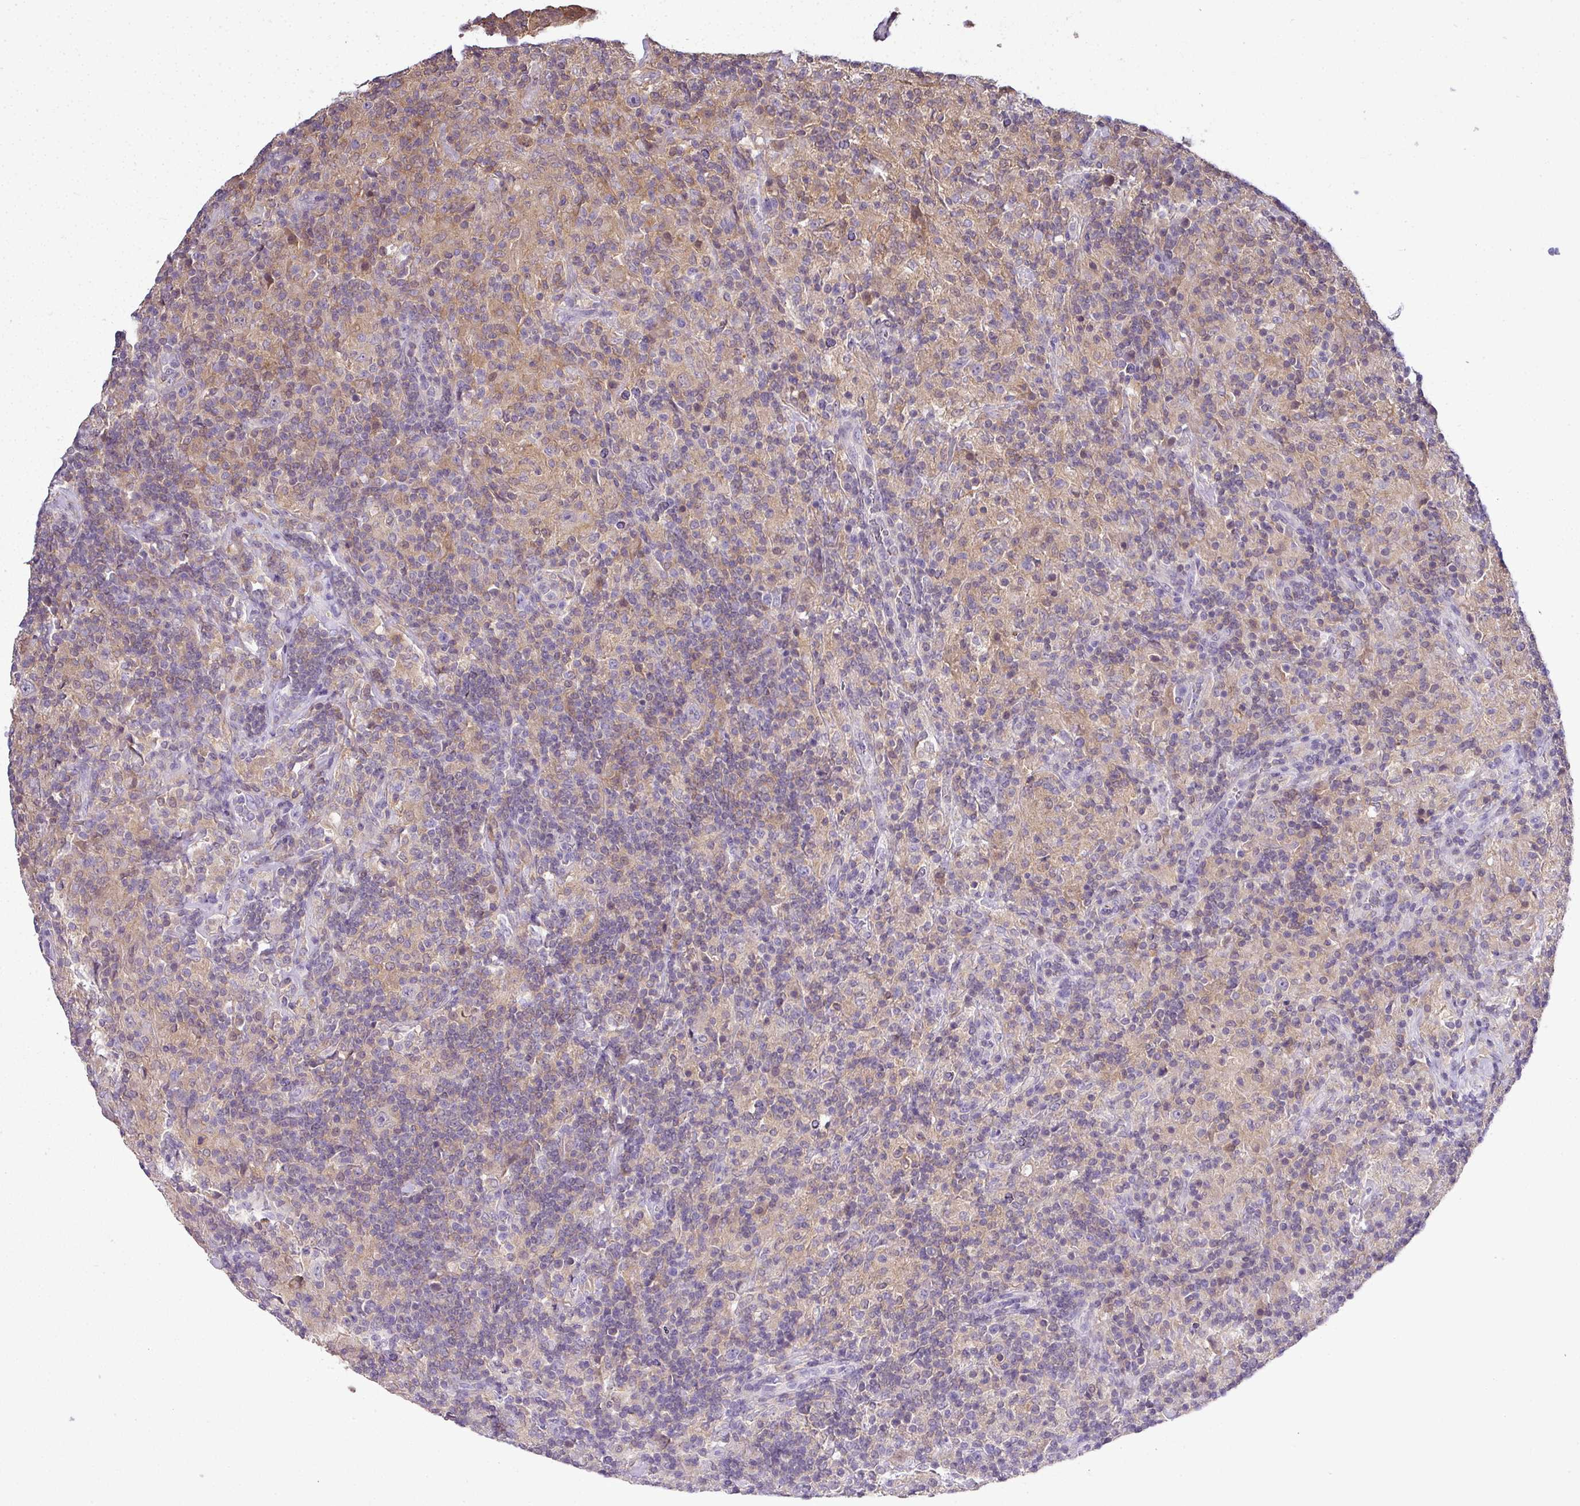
{"staining": {"intensity": "negative", "quantity": "none", "location": "none"}, "tissue": "lymphoma", "cell_type": "Tumor cells", "image_type": "cancer", "snomed": [{"axis": "morphology", "description": "Hodgkin's disease, NOS"}, {"axis": "topography", "description": "Lymph node"}], "caption": "The micrograph demonstrates no staining of tumor cells in lymphoma.", "gene": "STAT5A", "patient": {"sex": "male", "age": 70}}